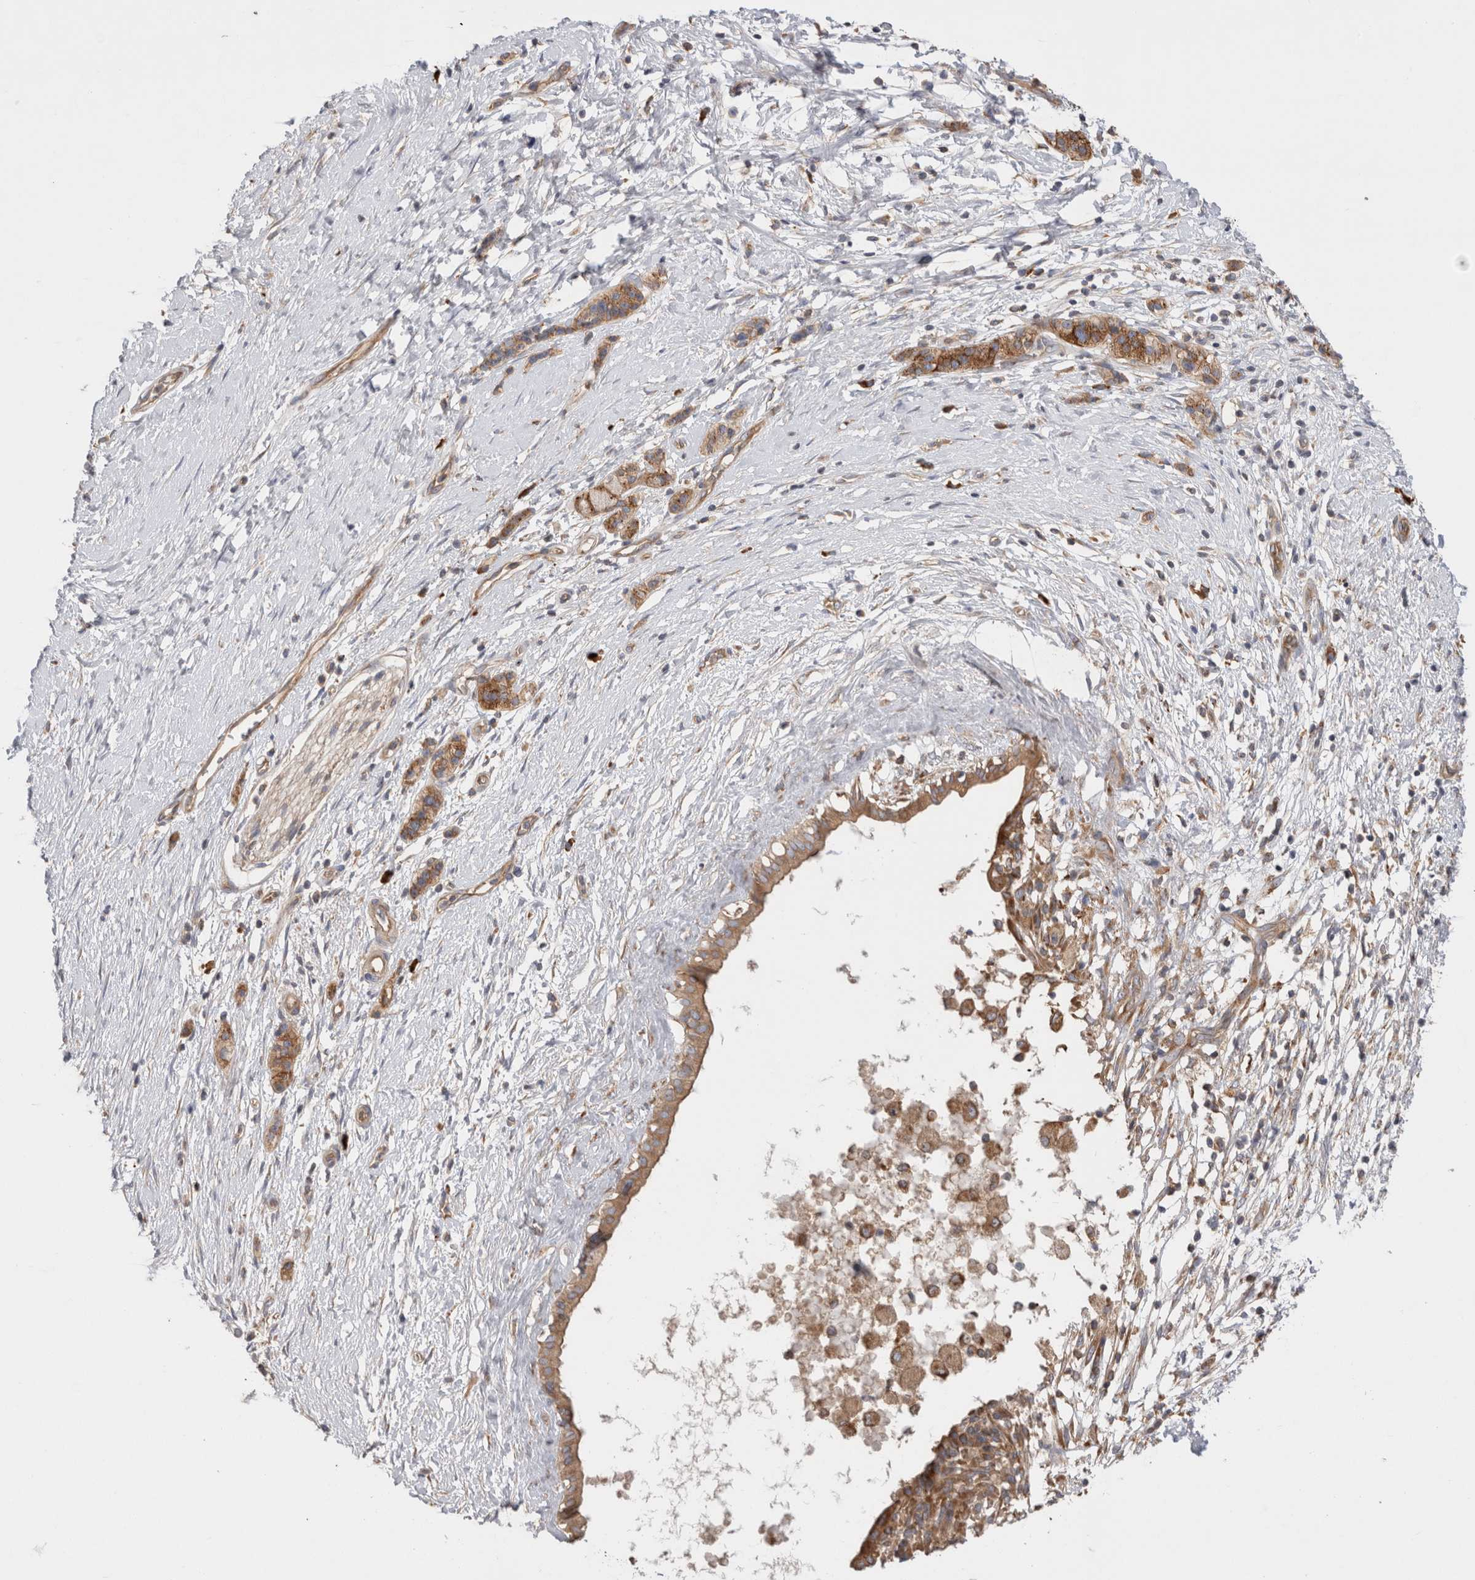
{"staining": {"intensity": "moderate", "quantity": ">75%", "location": "cytoplasmic/membranous"}, "tissue": "pancreatic cancer", "cell_type": "Tumor cells", "image_type": "cancer", "snomed": [{"axis": "morphology", "description": "Adenocarcinoma, NOS"}, {"axis": "topography", "description": "Pancreas"}], "caption": "Immunohistochemical staining of human adenocarcinoma (pancreatic) reveals medium levels of moderate cytoplasmic/membranous protein expression in about >75% of tumor cells. (IHC, brightfield microscopy, high magnification).", "gene": "PDCD10", "patient": {"sex": "male", "age": 50}}